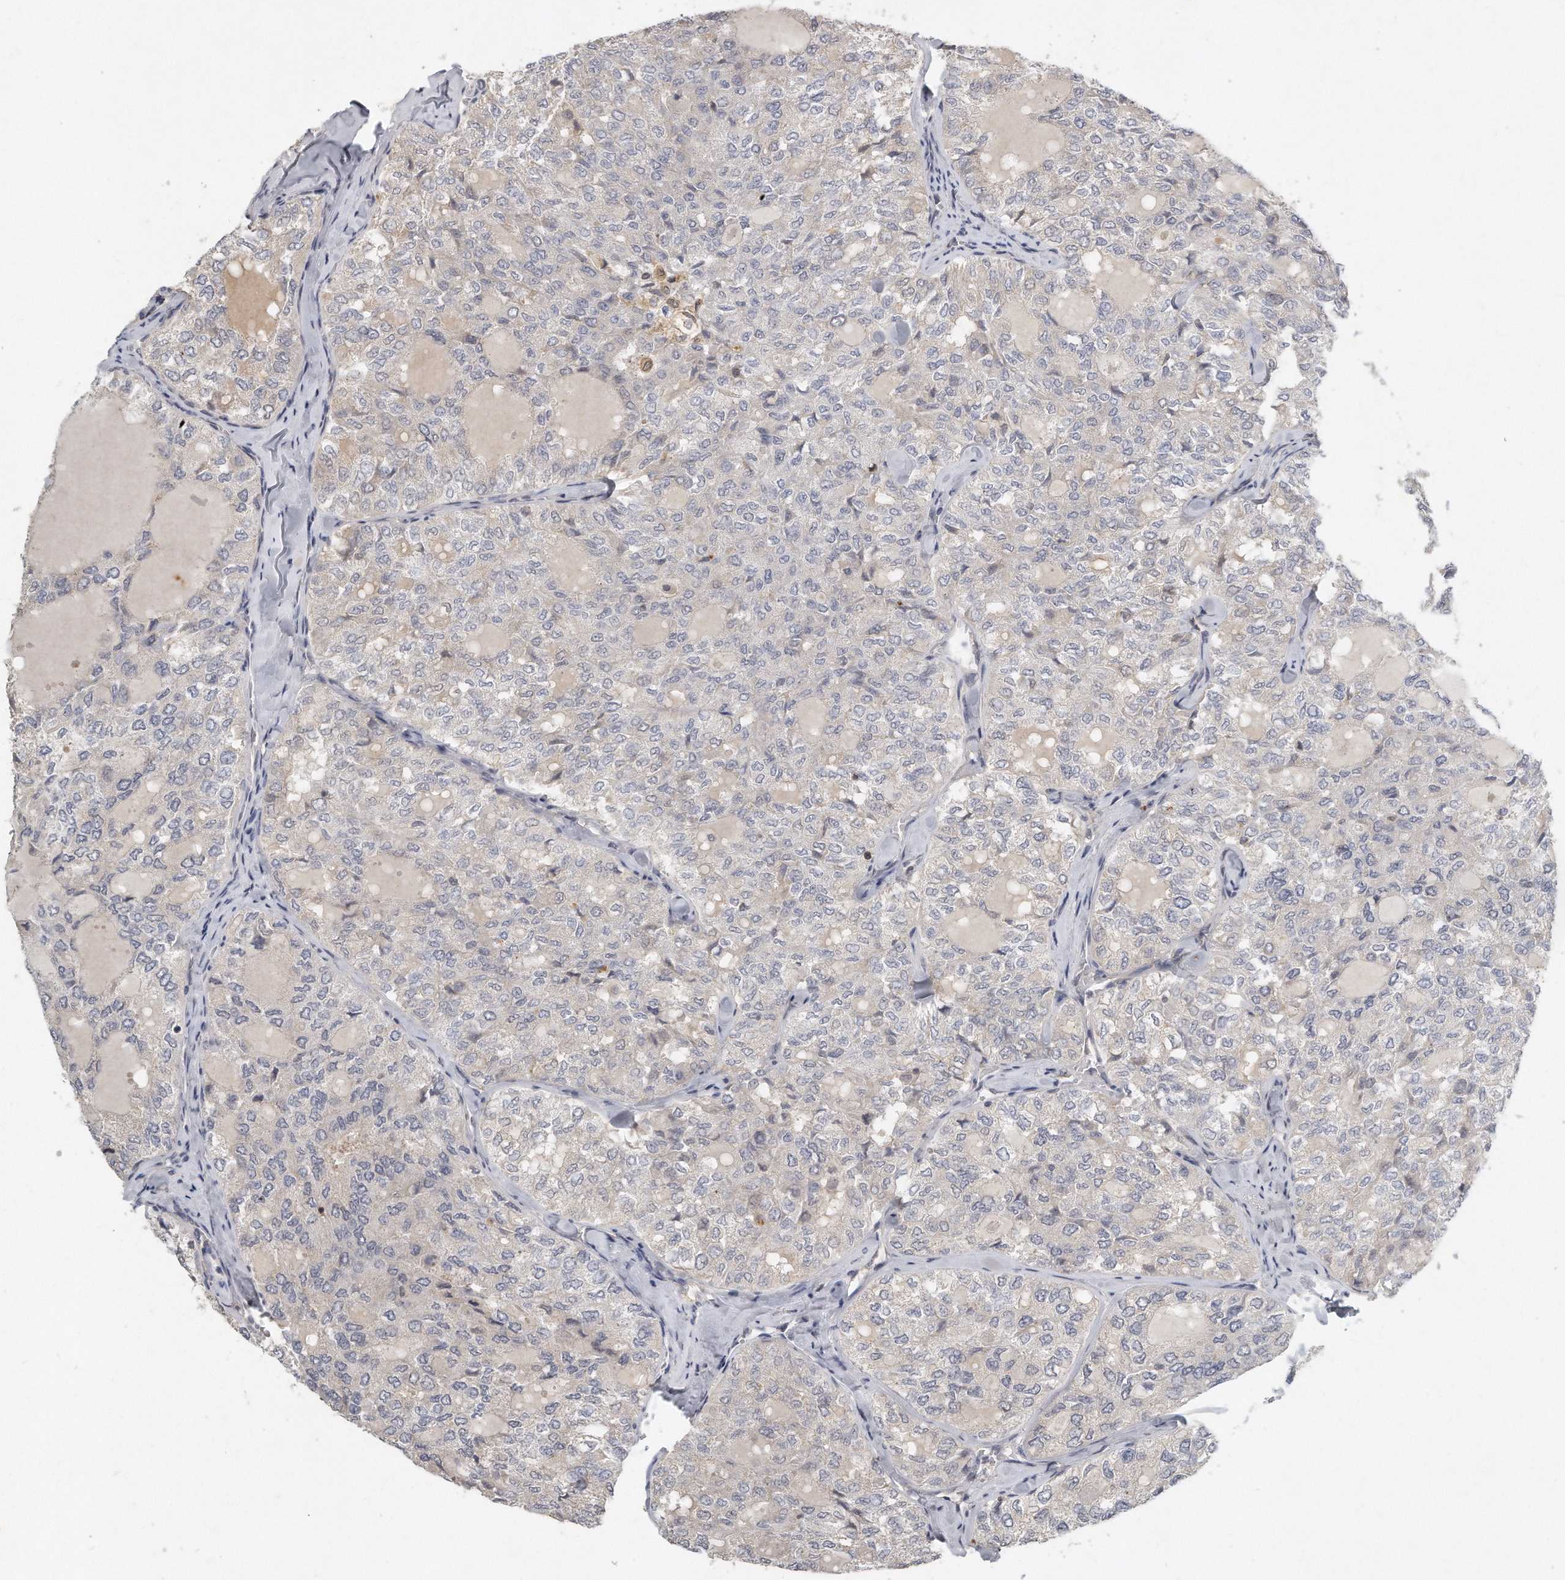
{"staining": {"intensity": "negative", "quantity": "none", "location": "none"}, "tissue": "thyroid cancer", "cell_type": "Tumor cells", "image_type": "cancer", "snomed": [{"axis": "morphology", "description": "Follicular adenoma carcinoma, NOS"}, {"axis": "topography", "description": "Thyroid gland"}], "caption": "This is an immunohistochemistry (IHC) photomicrograph of thyroid cancer (follicular adenoma carcinoma). There is no positivity in tumor cells.", "gene": "CAMK1", "patient": {"sex": "male", "age": 75}}